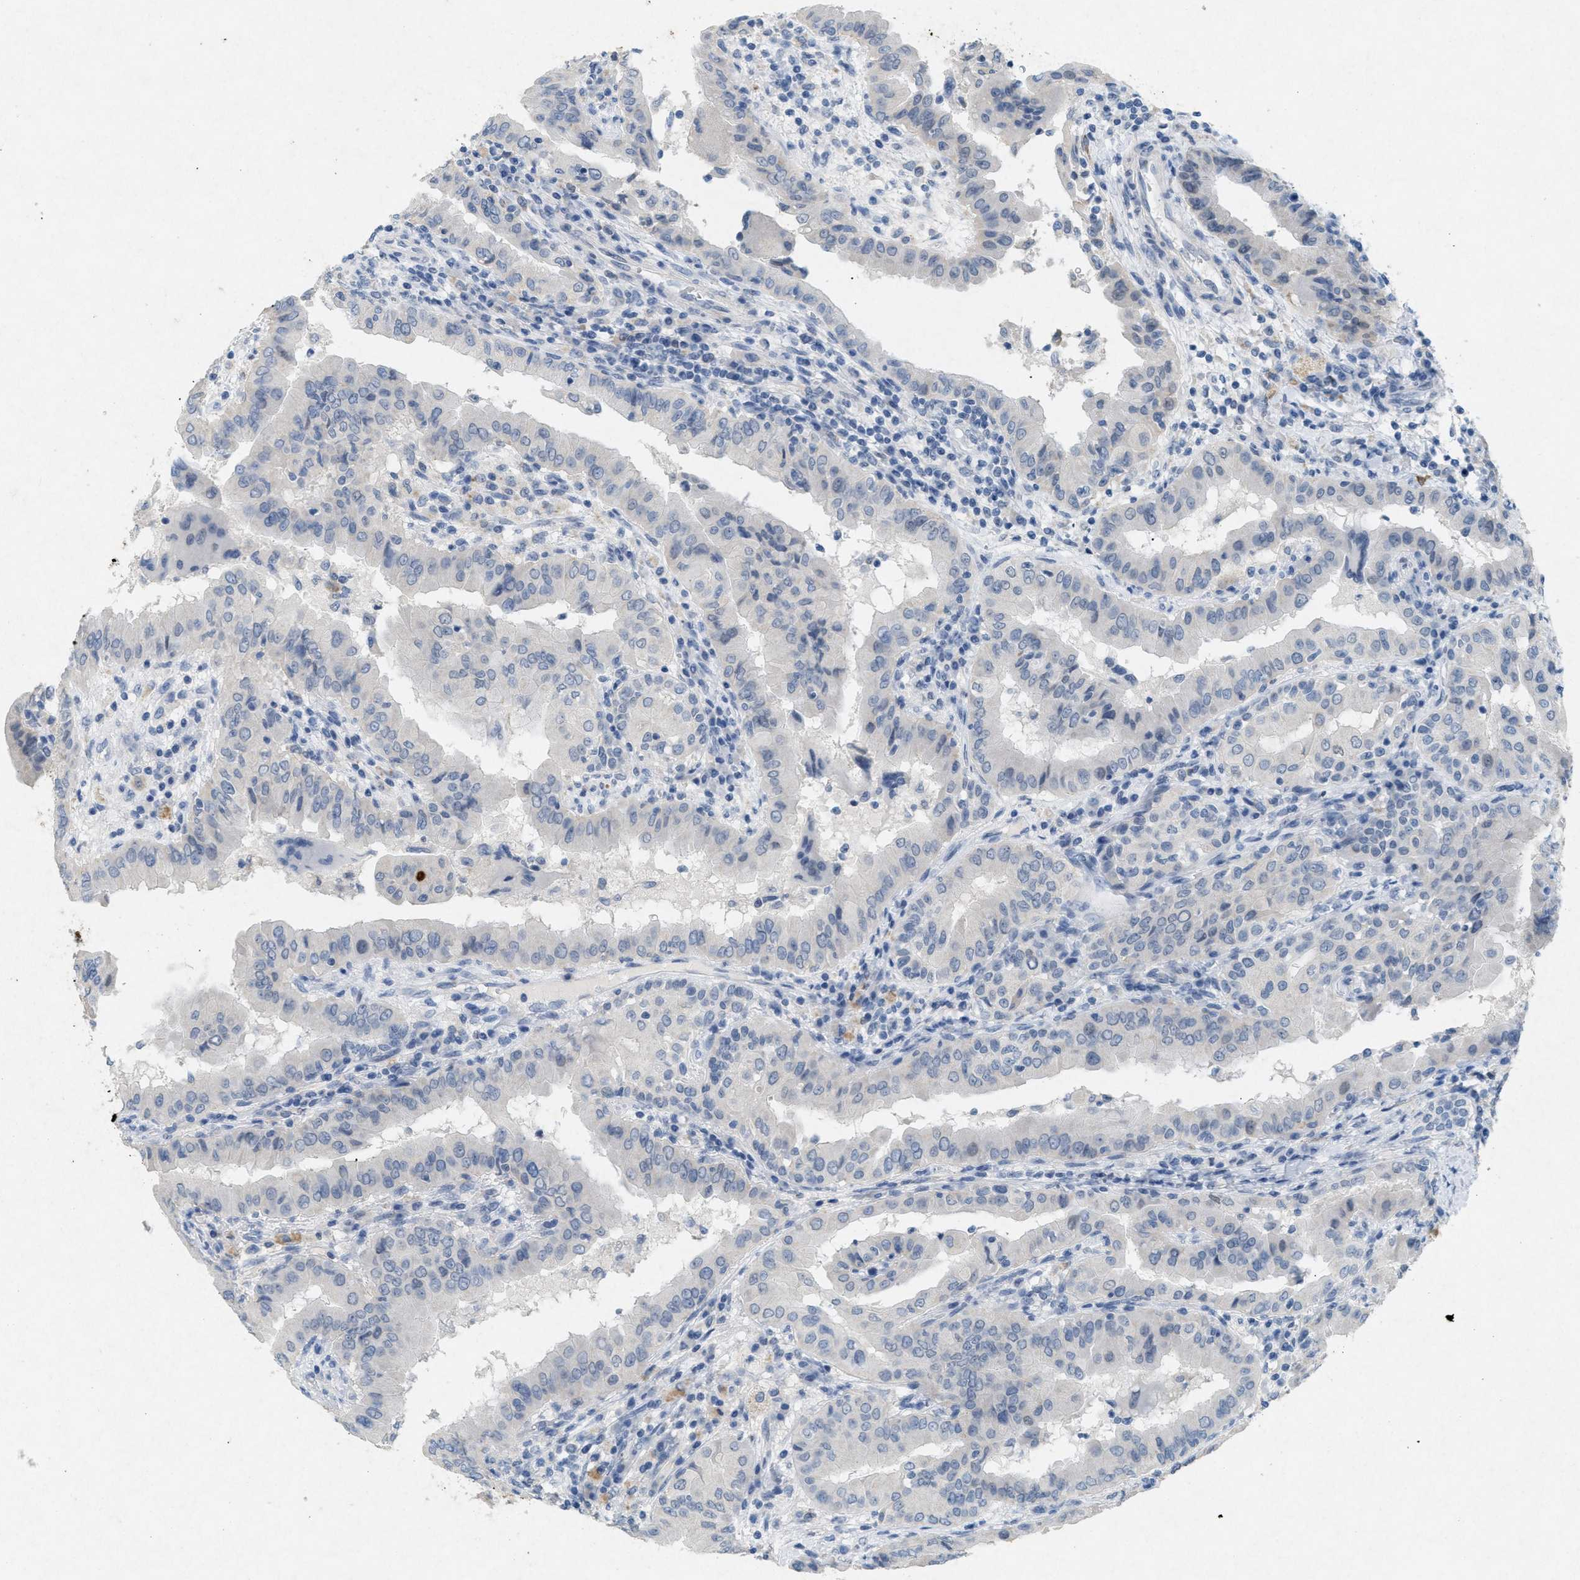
{"staining": {"intensity": "negative", "quantity": "none", "location": "none"}, "tissue": "thyroid cancer", "cell_type": "Tumor cells", "image_type": "cancer", "snomed": [{"axis": "morphology", "description": "Papillary adenocarcinoma, NOS"}, {"axis": "topography", "description": "Thyroid gland"}], "caption": "Papillary adenocarcinoma (thyroid) stained for a protein using IHC shows no expression tumor cells.", "gene": "TASOR", "patient": {"sex": "male", "age": 33}}